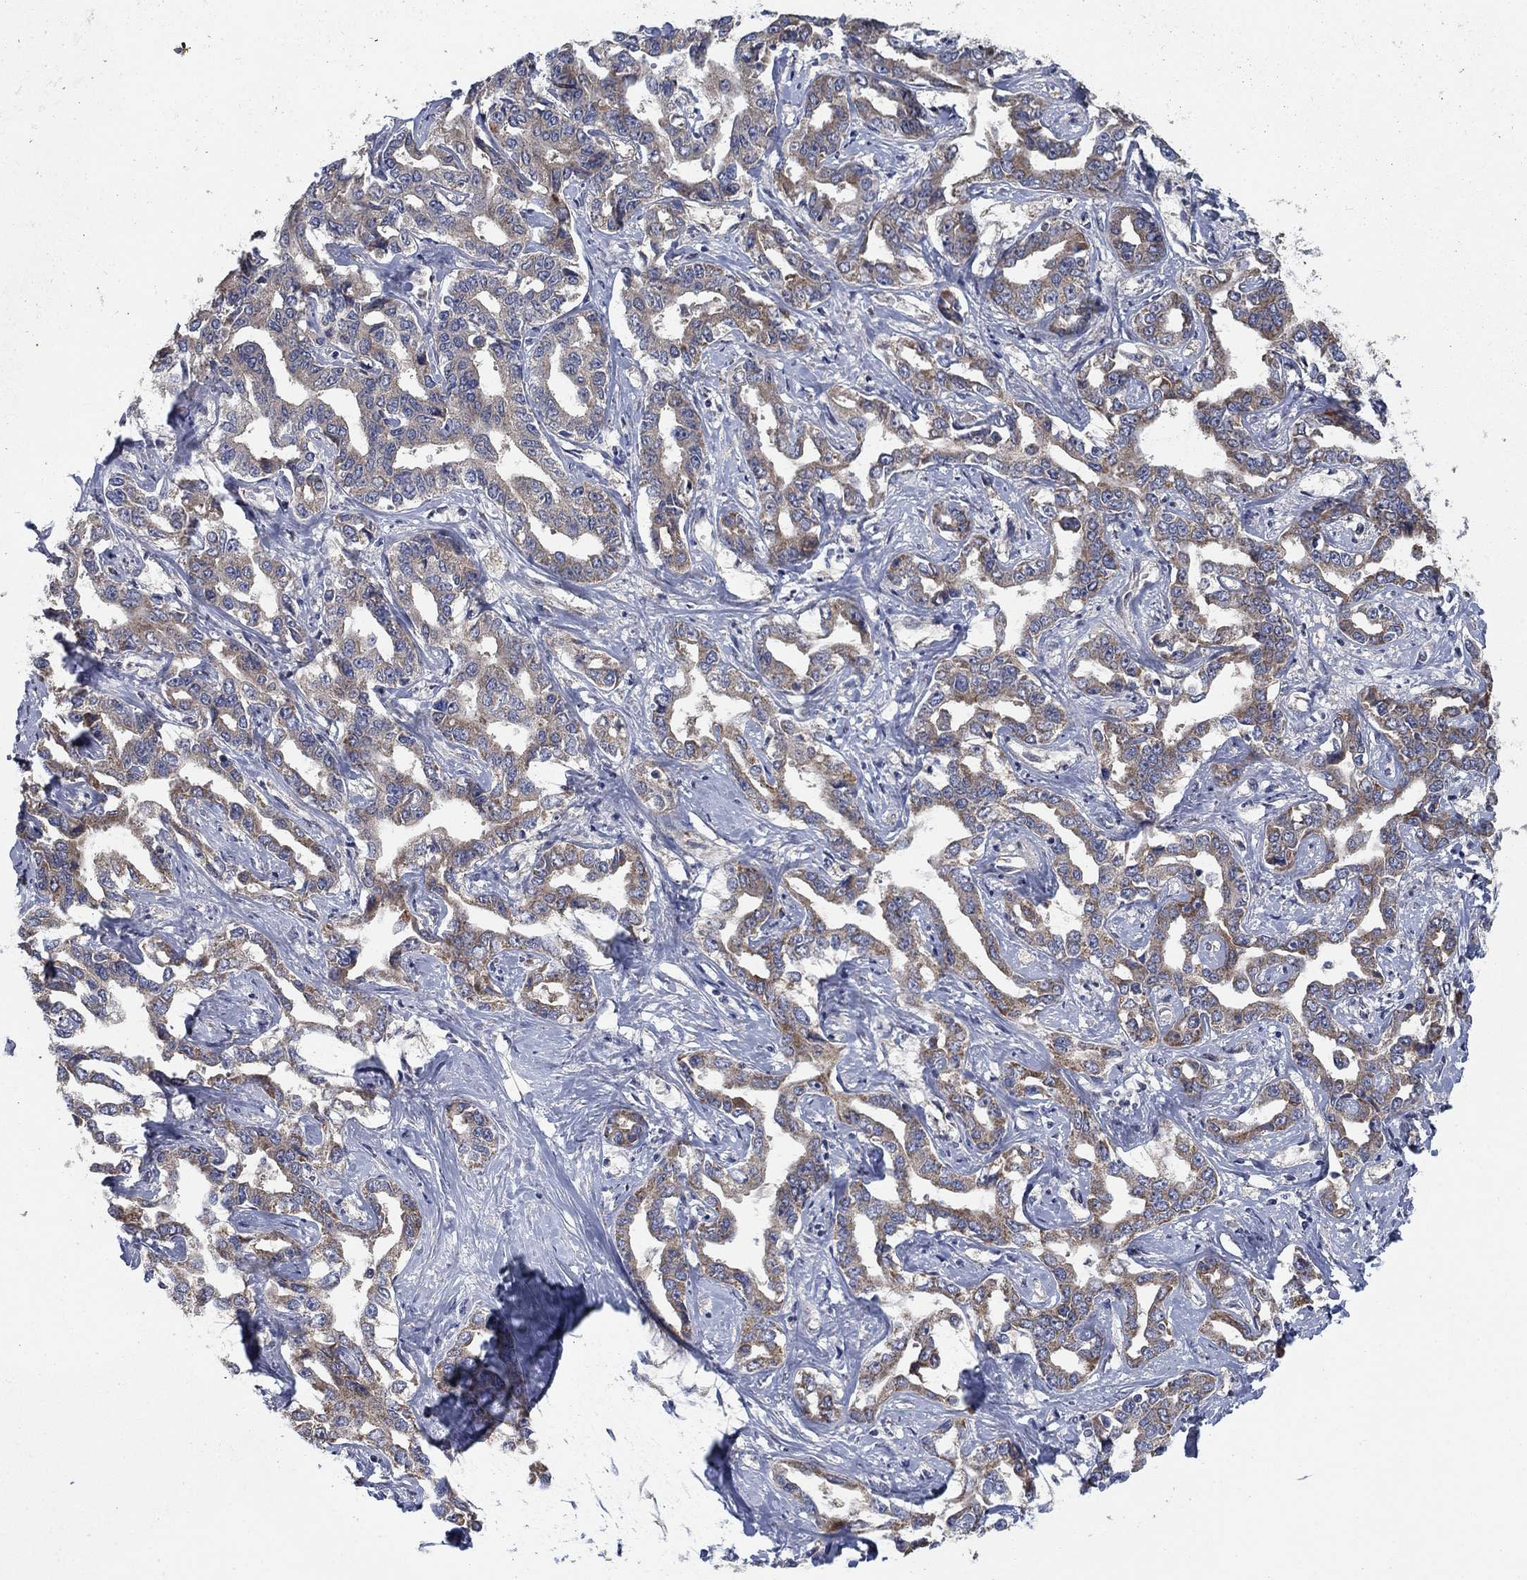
{"staining": {"intensity": "moderate", "quantity": "25%-75%", "location": "cytoplasmic/membranous"}, "tissue": "liver cancer", "cell_type": "Tumor cells", "image_type": "cancer", "snomed": [{"axis": "morphology", "description": "Cholangiocarcinoma"}, {"axis": "topography", "description": "Liver"}], "caption": "Immunohistochemistry (IHC) of human liver cancer (cholangiocarcinoma) reveals medium levels of moderate cytoplasmic/membranous staining in approximately 25%-75% of tumor cells.", "gene": "NME7", "patient": {"sex": "male", "age": 59}}